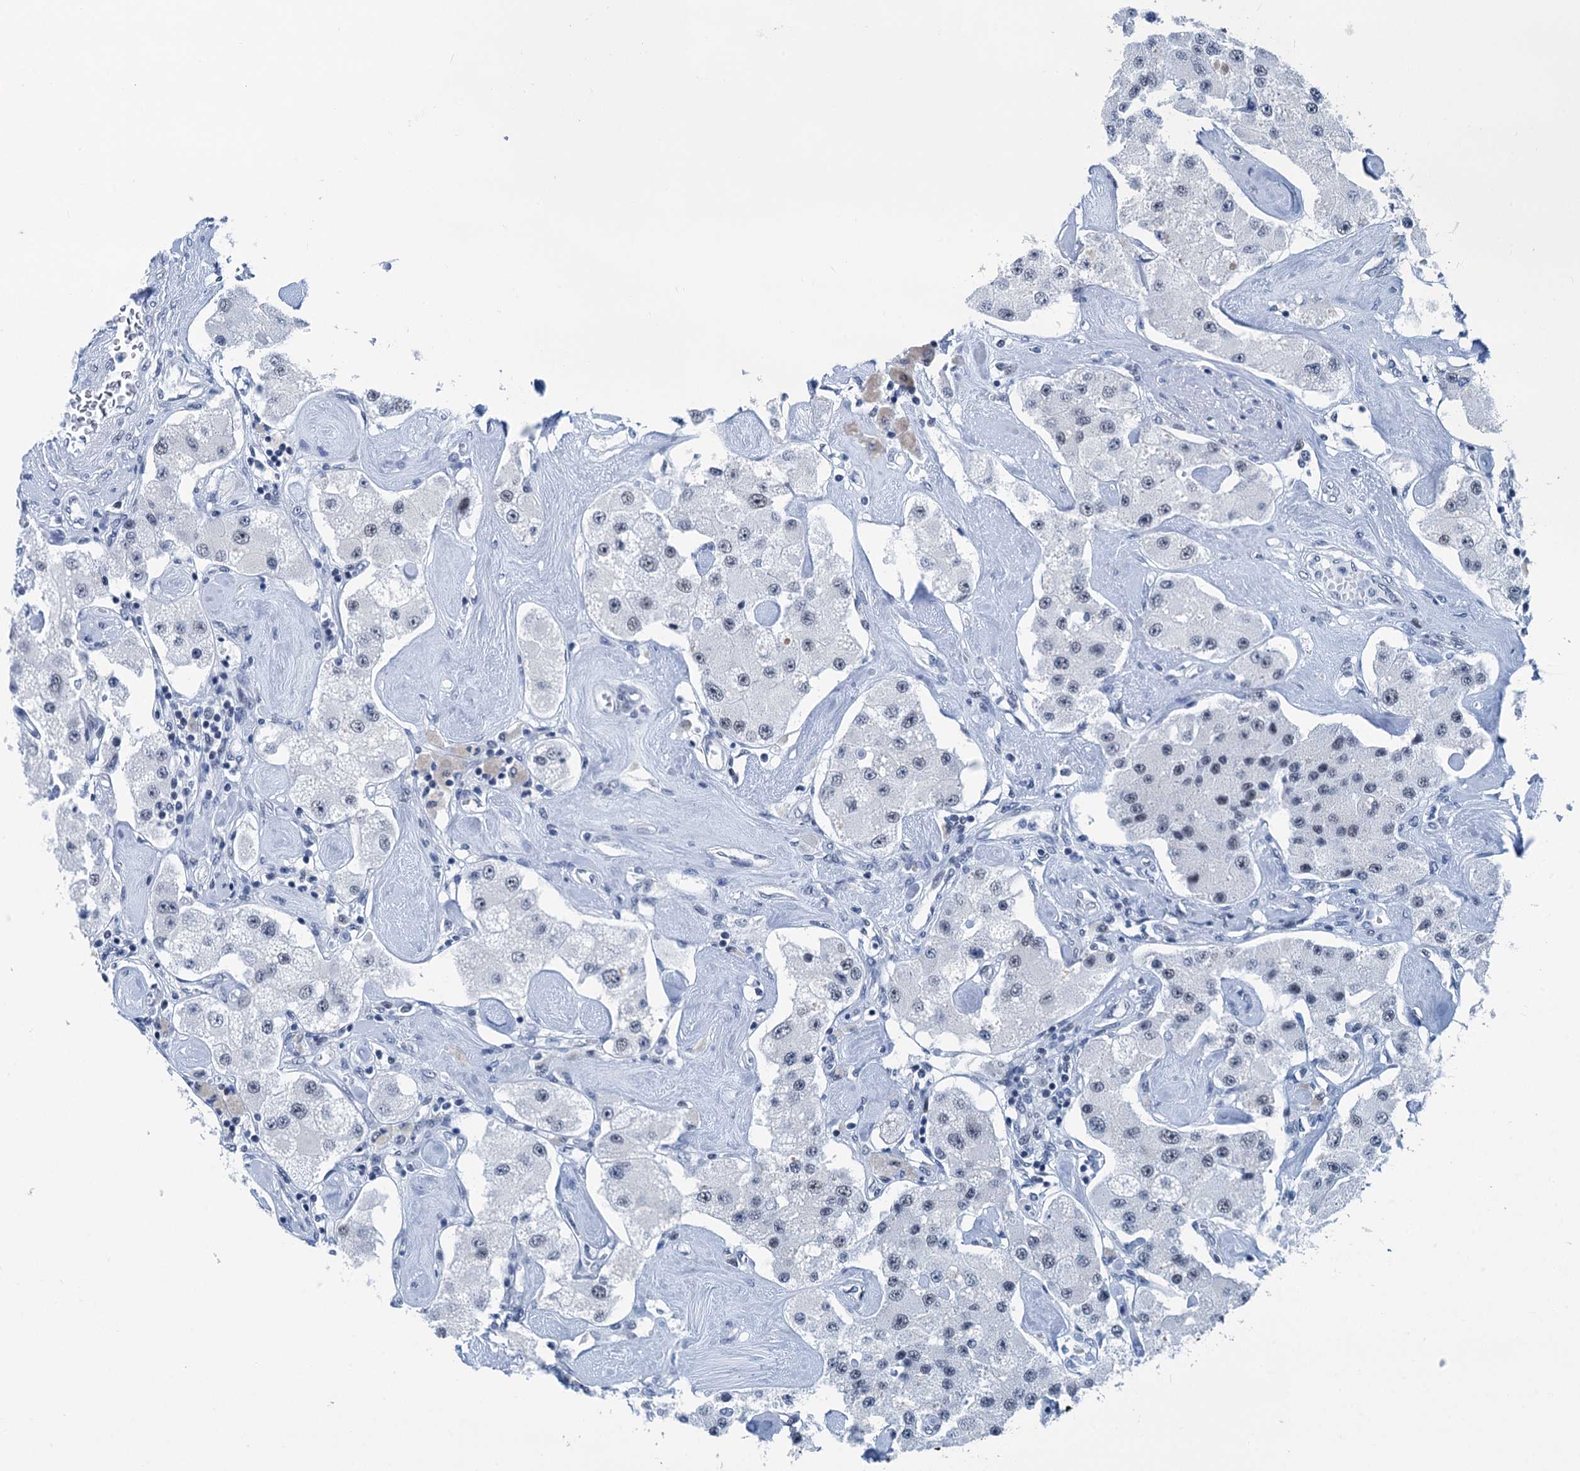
{"staining": {"intensity": "negative", "quantity": "none", "location": "none"}, "tissue": "carcinoid", "cell_type": "Tumor cells", "image_type": "cancer", "snomed": [{"axis": "morphology", "description": "Carcinoid, malignant, NOS"}, {"axis": "topography", "description": "Pancreas"}], "caption": "Protein analysis of malignant carcinoid shows no significant expression in tumor cells. Brightfield microscopy of IHC stained with DAB (brown) and hematoxylin (blue), captured at high magnification.", "gene": "TRPT1", "patient": {"sex": "male", "age": 41}}